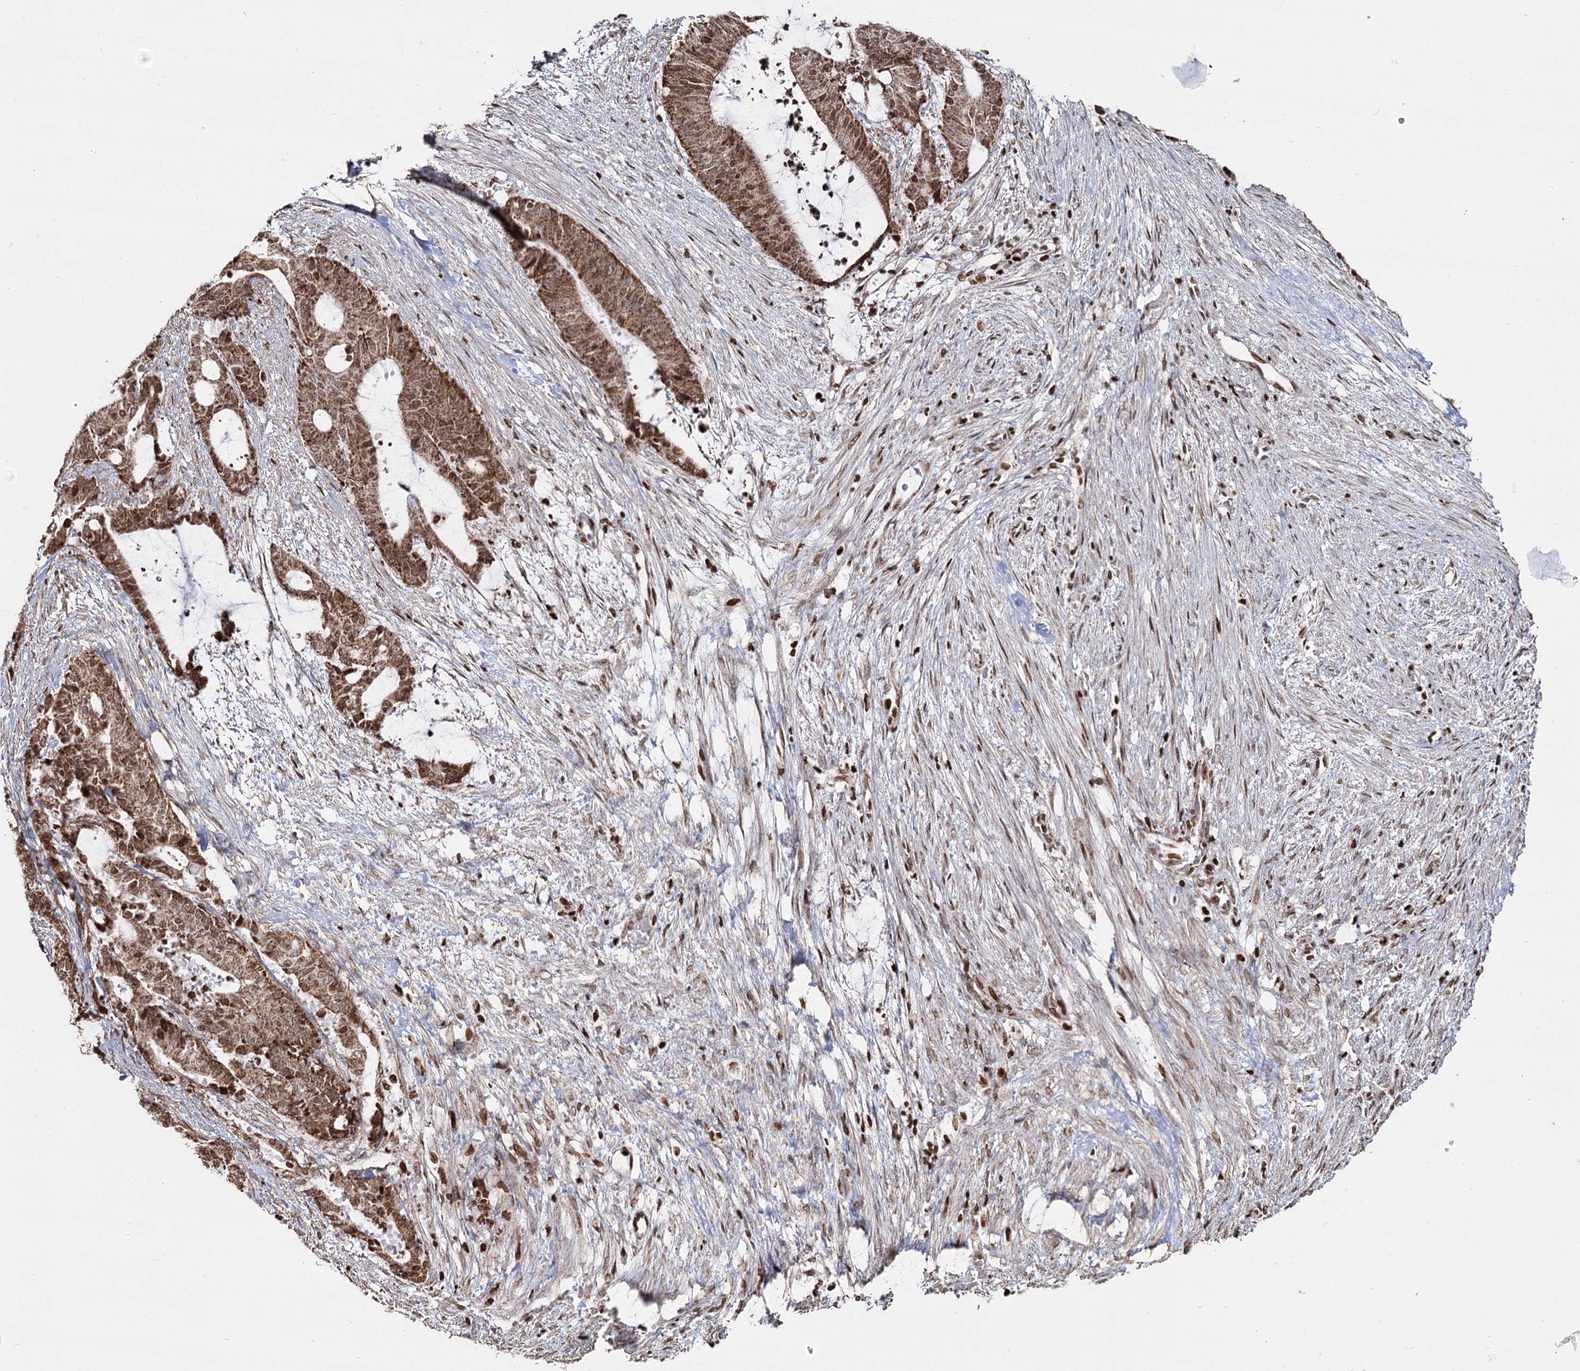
{"staining": {"intensity": "moderate", "quantity": ">75%", "location": "cytoplasmic/membranous,nuclear"}, "tissue": "liver cancer", "cell_type": "Tumor cells", "image_type": "cancer", "snomed": [{"axis": "morphology", "description": "Normal tissue, NOS"}, {"axis": "morphology", "description": "Cholangiocarcinoma"}, {"axis": "topography", "description": "Liver"}, {"axis": "topography", "description": "Peripheral nerve tissue"}], "caption": "Liver cholangiocarcinoma stained with a brown dye reveals moderate cytoplasmic/membranous and nuclear positive expression in approximately >75% of tumor cells.", "gene": "PDHX", "patient": {"sex": "female", "age": 73}}